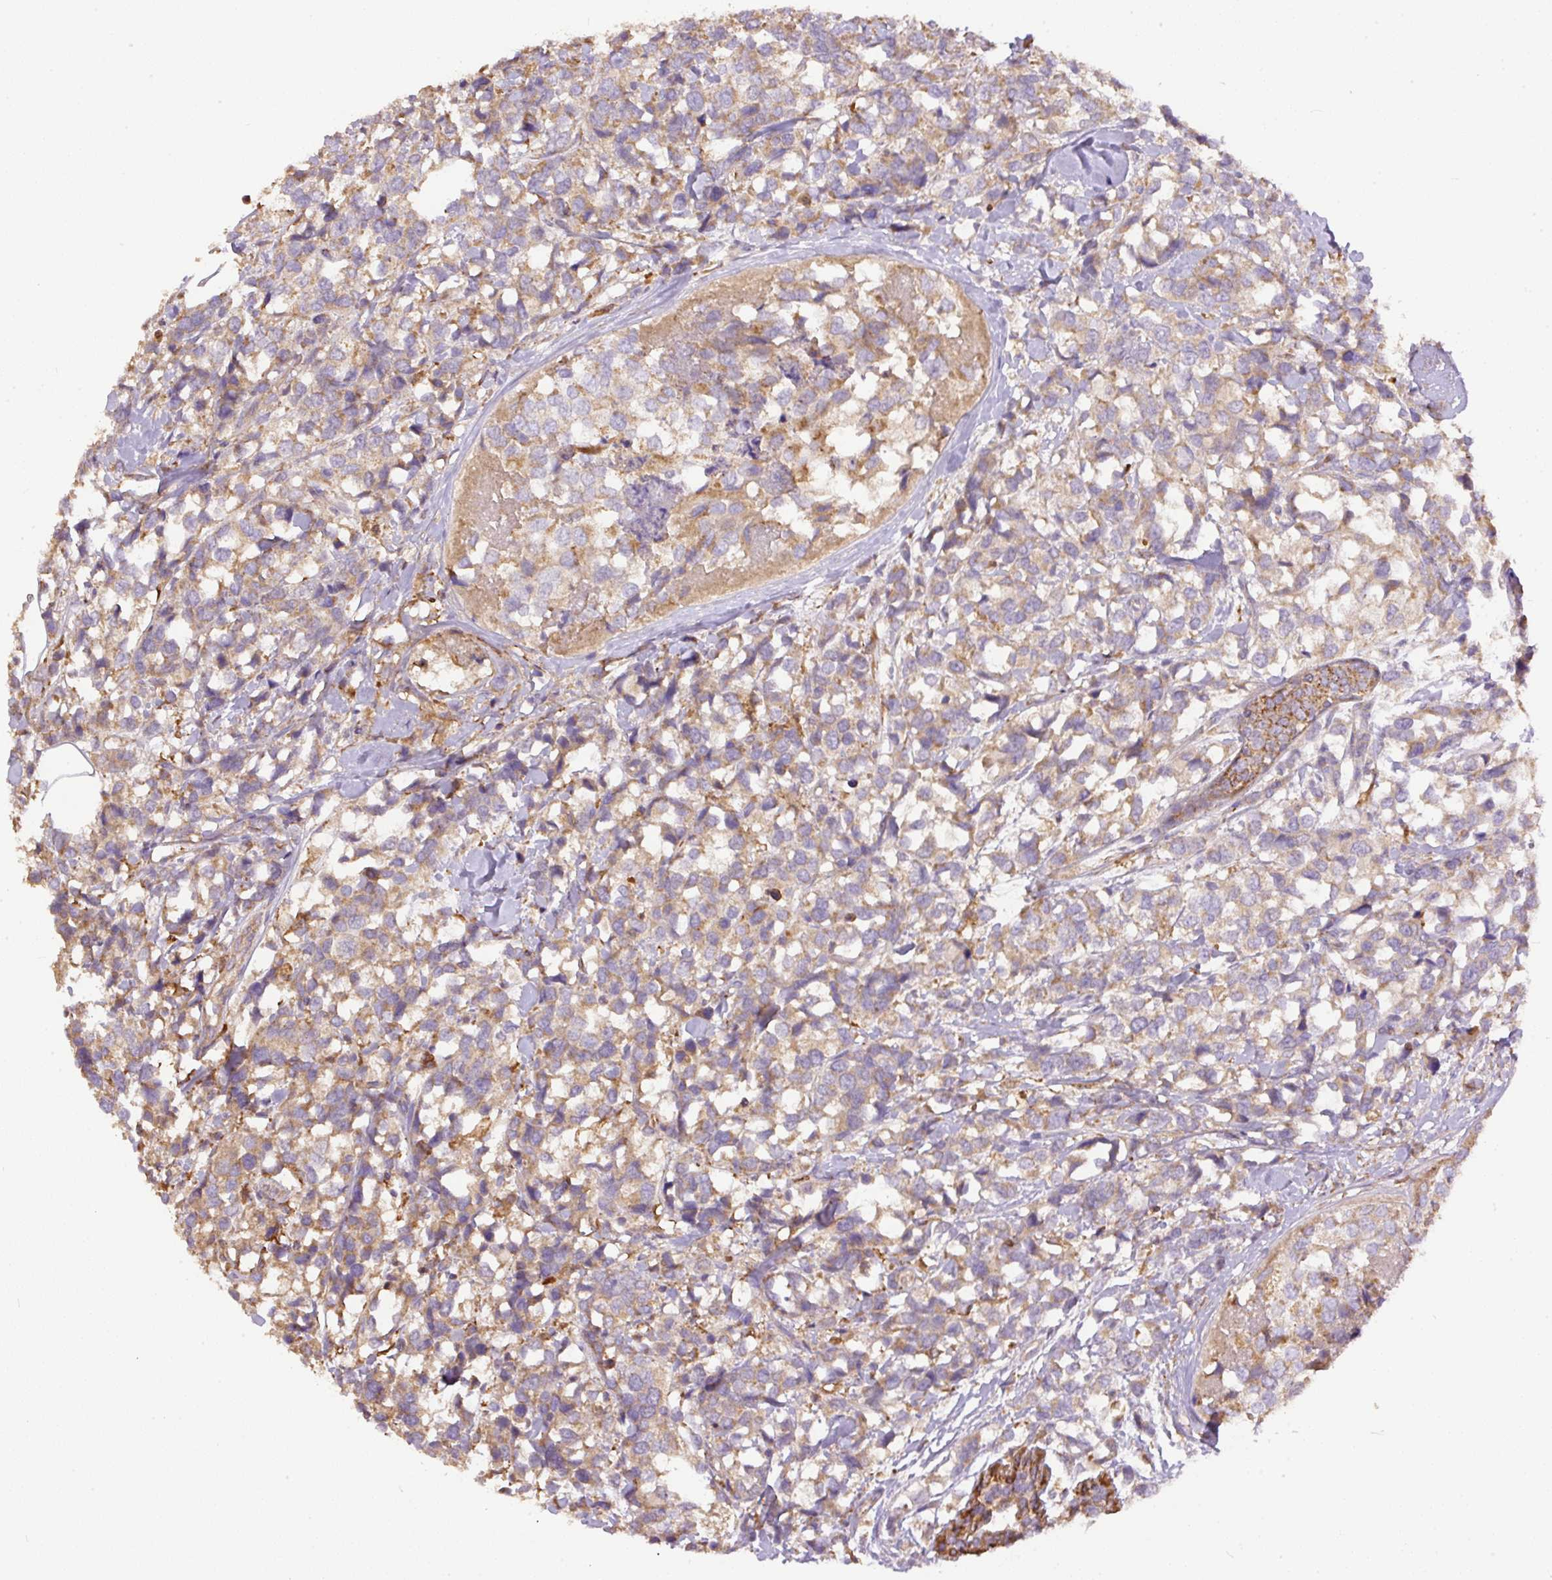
{"staining": {"intensity": "weak", "quantity": "25%-75%", "location": "cytoplasmic/membranous"}, "tissue": "breast cancer", "cell_type": "Tumor cells", "image_type": "cancer", "snomed": [{"axis": "morphology", "description": "Lobular carcinoma"}, {"axis": "topography", "description": "Breast"}], "caption": "Protein expression analysis of human breast lobular carcinoma reveals weak cytoplasmic/membranous positivity in about 25%-75% of tumor cells.", "gene": "DAPK1", "patient": {"sex": "female", "age": 59}}